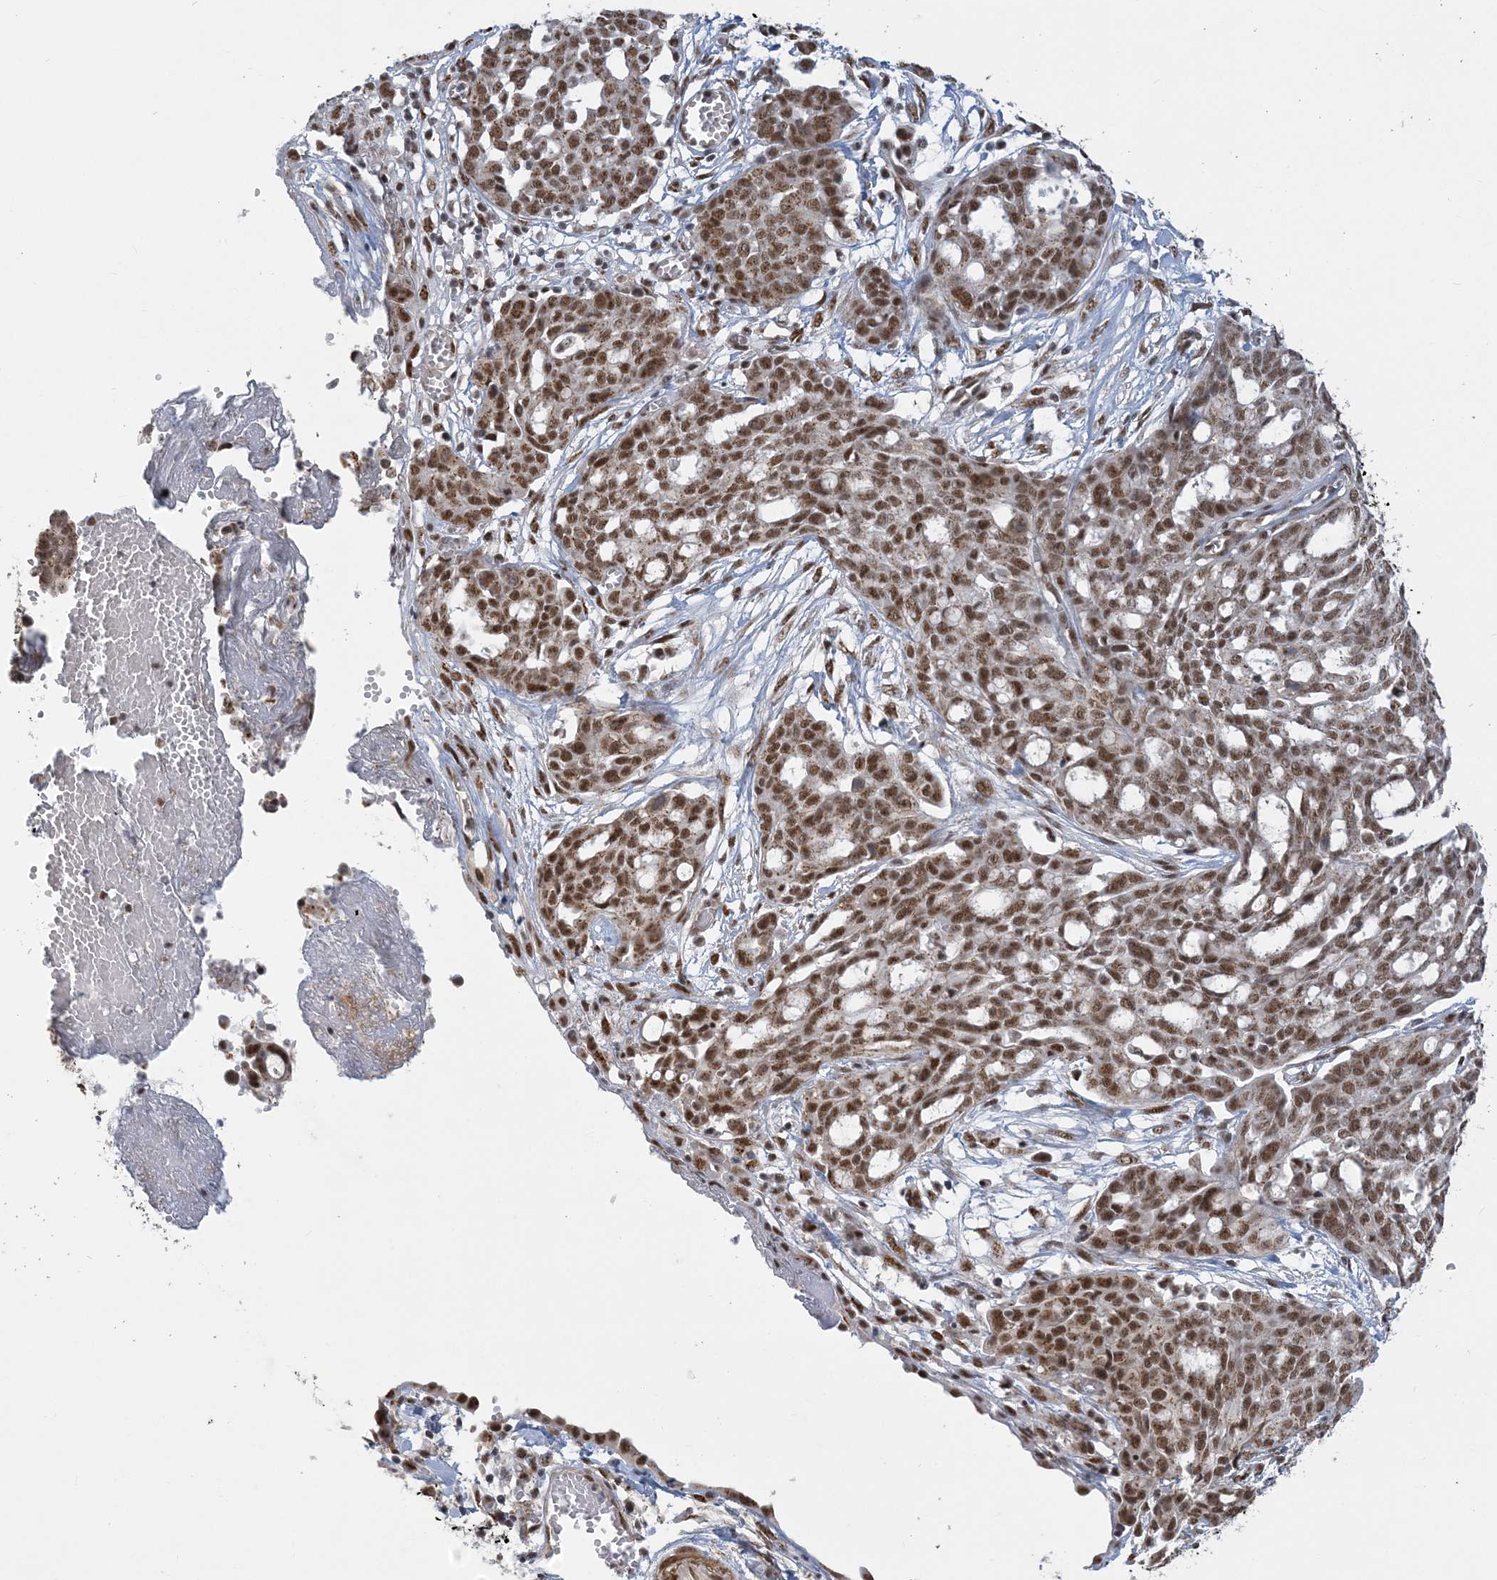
{"staining": {"intensity": "moderate", "quantity": ">75%", "location": "nuclear"}, "tissue": "ovarian cancer", "cell_type": "Tumor cells", "image_type": "cancer", "snomed": [{"axis": "morphology", "description": "Cystadenocarcinoma, serous, NOS"}, {"axis": "topography", "description": "Soft tissue"}, {"axis": "topography", "description": "Ovary"}], "caption": "The micrograph demonstrates a brown stain indicating the presence of a protein in the nuclear of tumor cells in ovarian serous cystadenocarcinoma.", "gene": "PLRG1", "patient": {"sex": "female", "age": 57}}